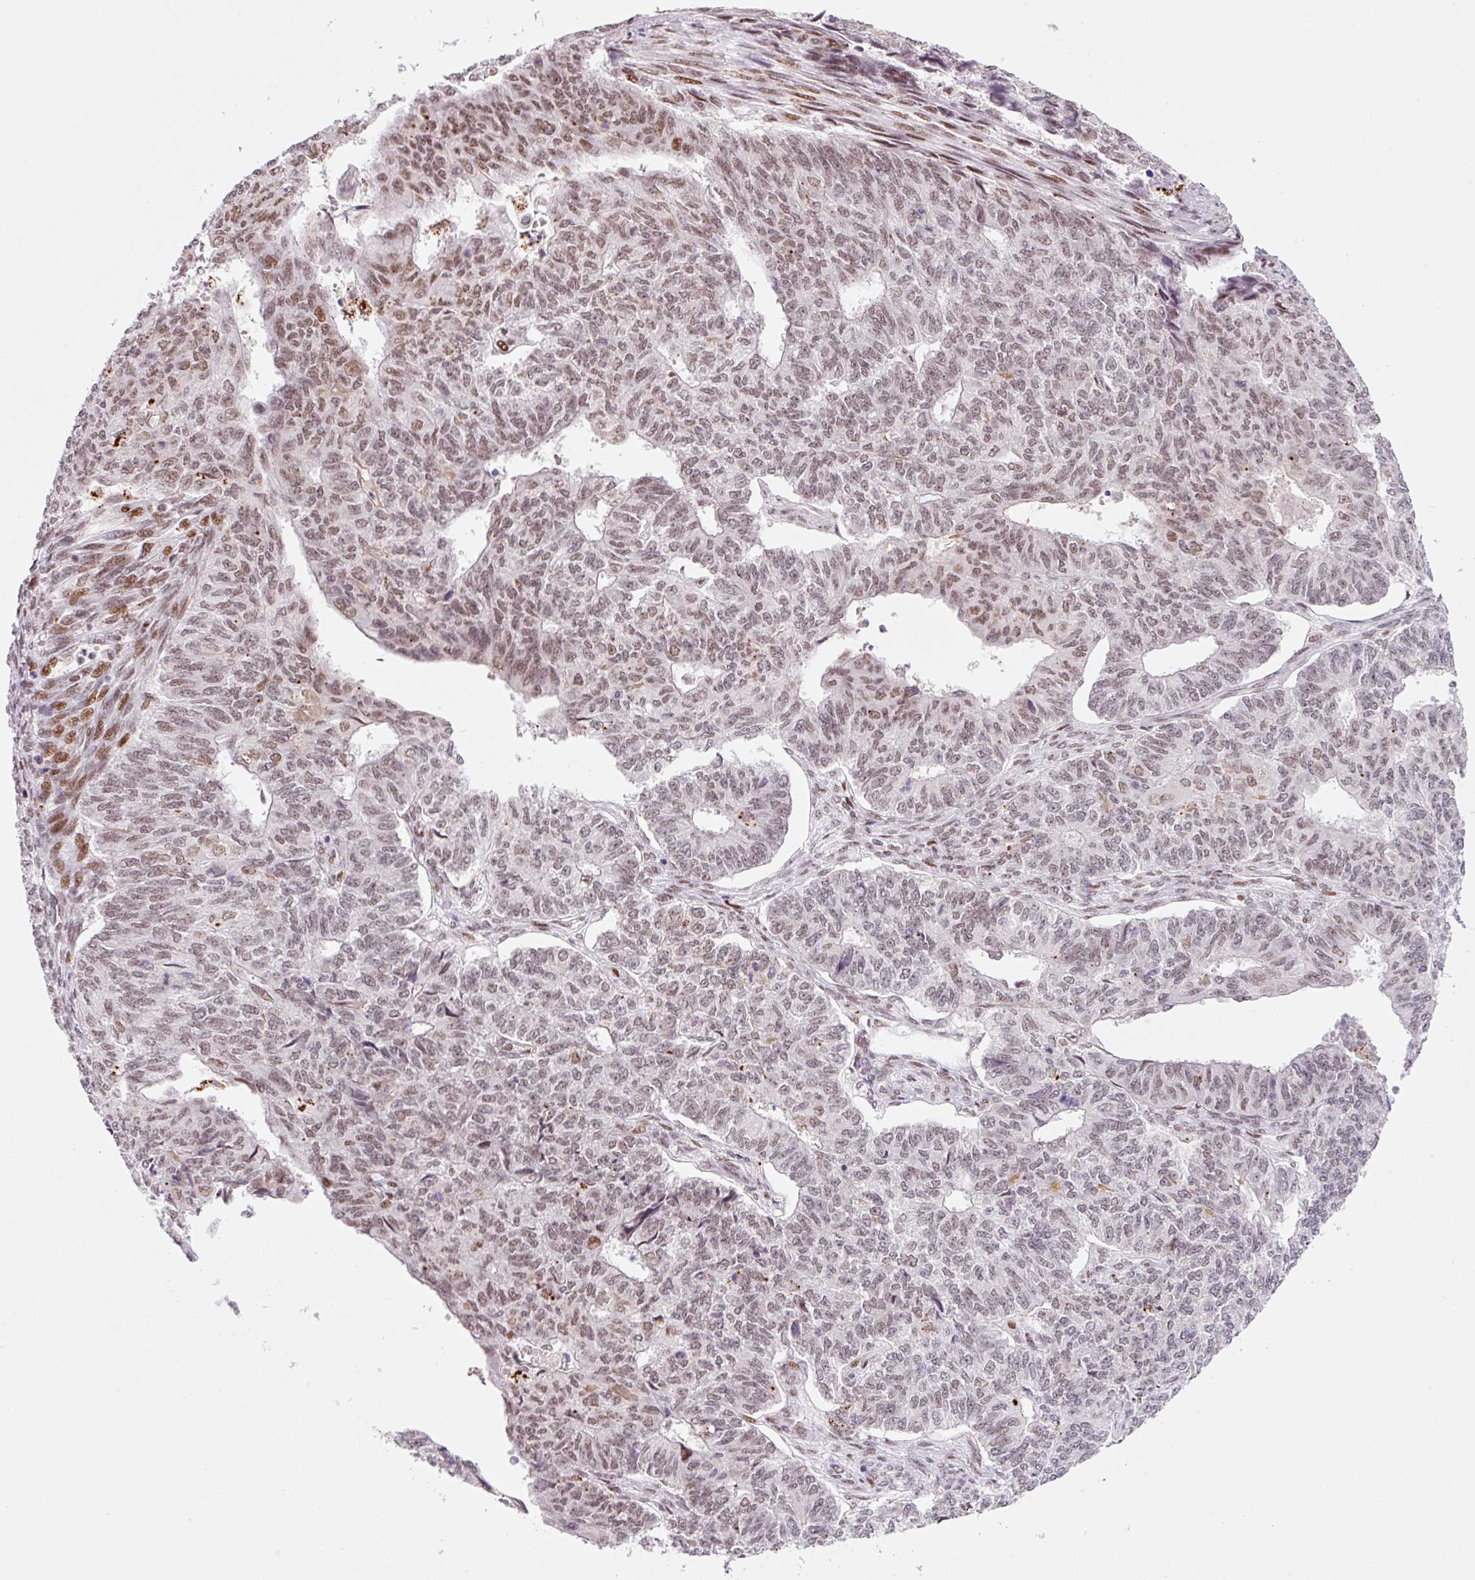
{"staining": {"intensity": "moderate", "quantity": "25%-75%", "location": "nuclear"}, "tissue": "endometrial cancer", "cell_type": "Tumor cells", "image_type": "cancer", "snomed": [{"axis": "morphology", "description": "Adenocarcinoma, NOS"}, {"axis": "topography", "description": "Endometrium"}], "caption": "Immunohistochemical staining of human endometrial cancer shows moderate nuclear protein staining in about 25%-75% of tumor cells.", "gene": "CCNL2", "patient": {"sex": "female", "age": 32}}